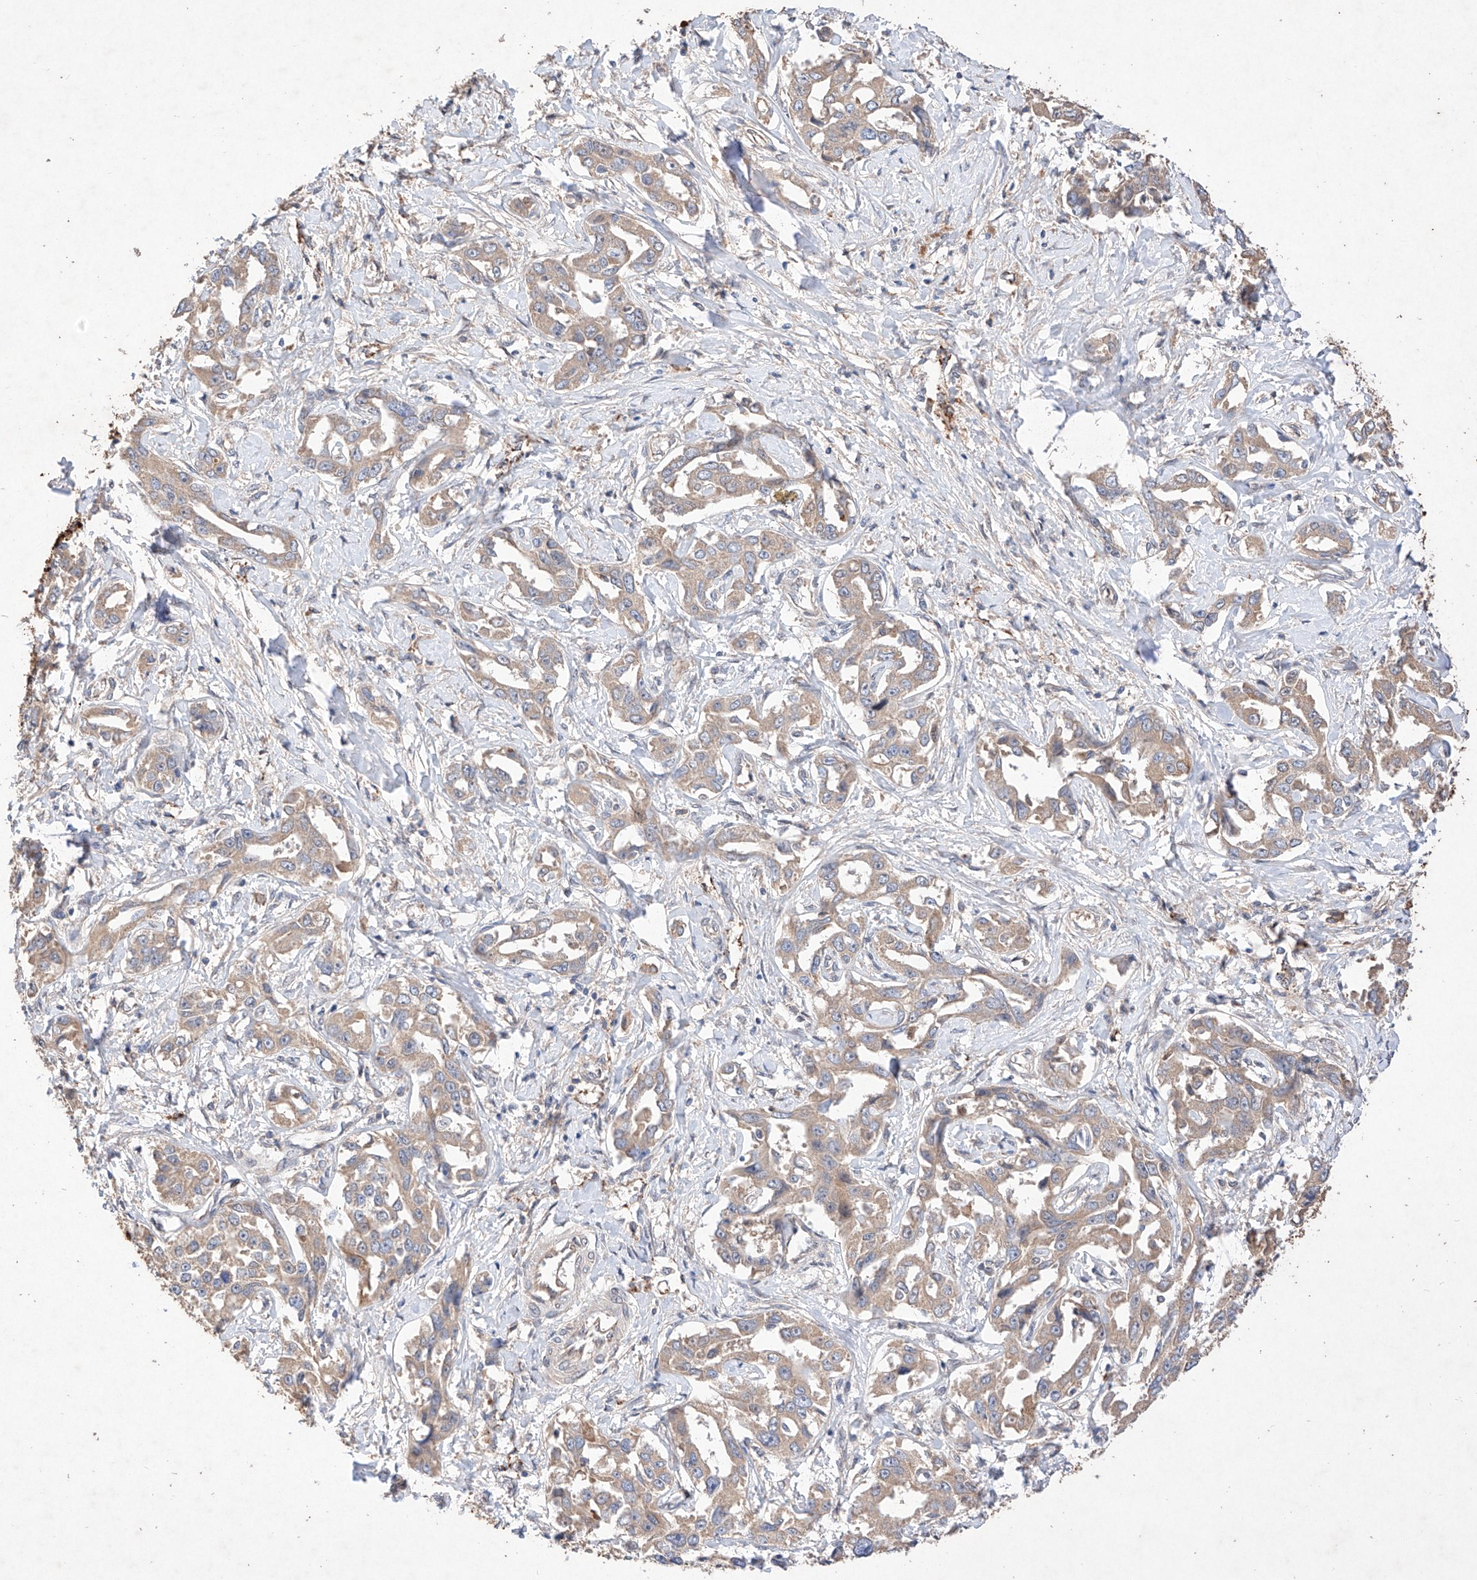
{"staining": {"intensity": "weak", "quantity": ">75%", "location": "cytoplasmic/membranous"}, "tissue": "liver cancer", "cell_type": "Tumor cells", "image_type": "cancer", "snomed": [{"axis": "morphology", "description": "Cholangiocarcinoma"}, {"axis": "topography", "description": "Liver"}], "caption": "Liver cancer (cholangiocarcinoma) tissue shows weak cytoplasmic/membranous expression in approximately >75% of tumor cells, visualized by immunohistochemistry.", "gene": "C6orf62", "patient": {"sex": "male", "age": 59}}